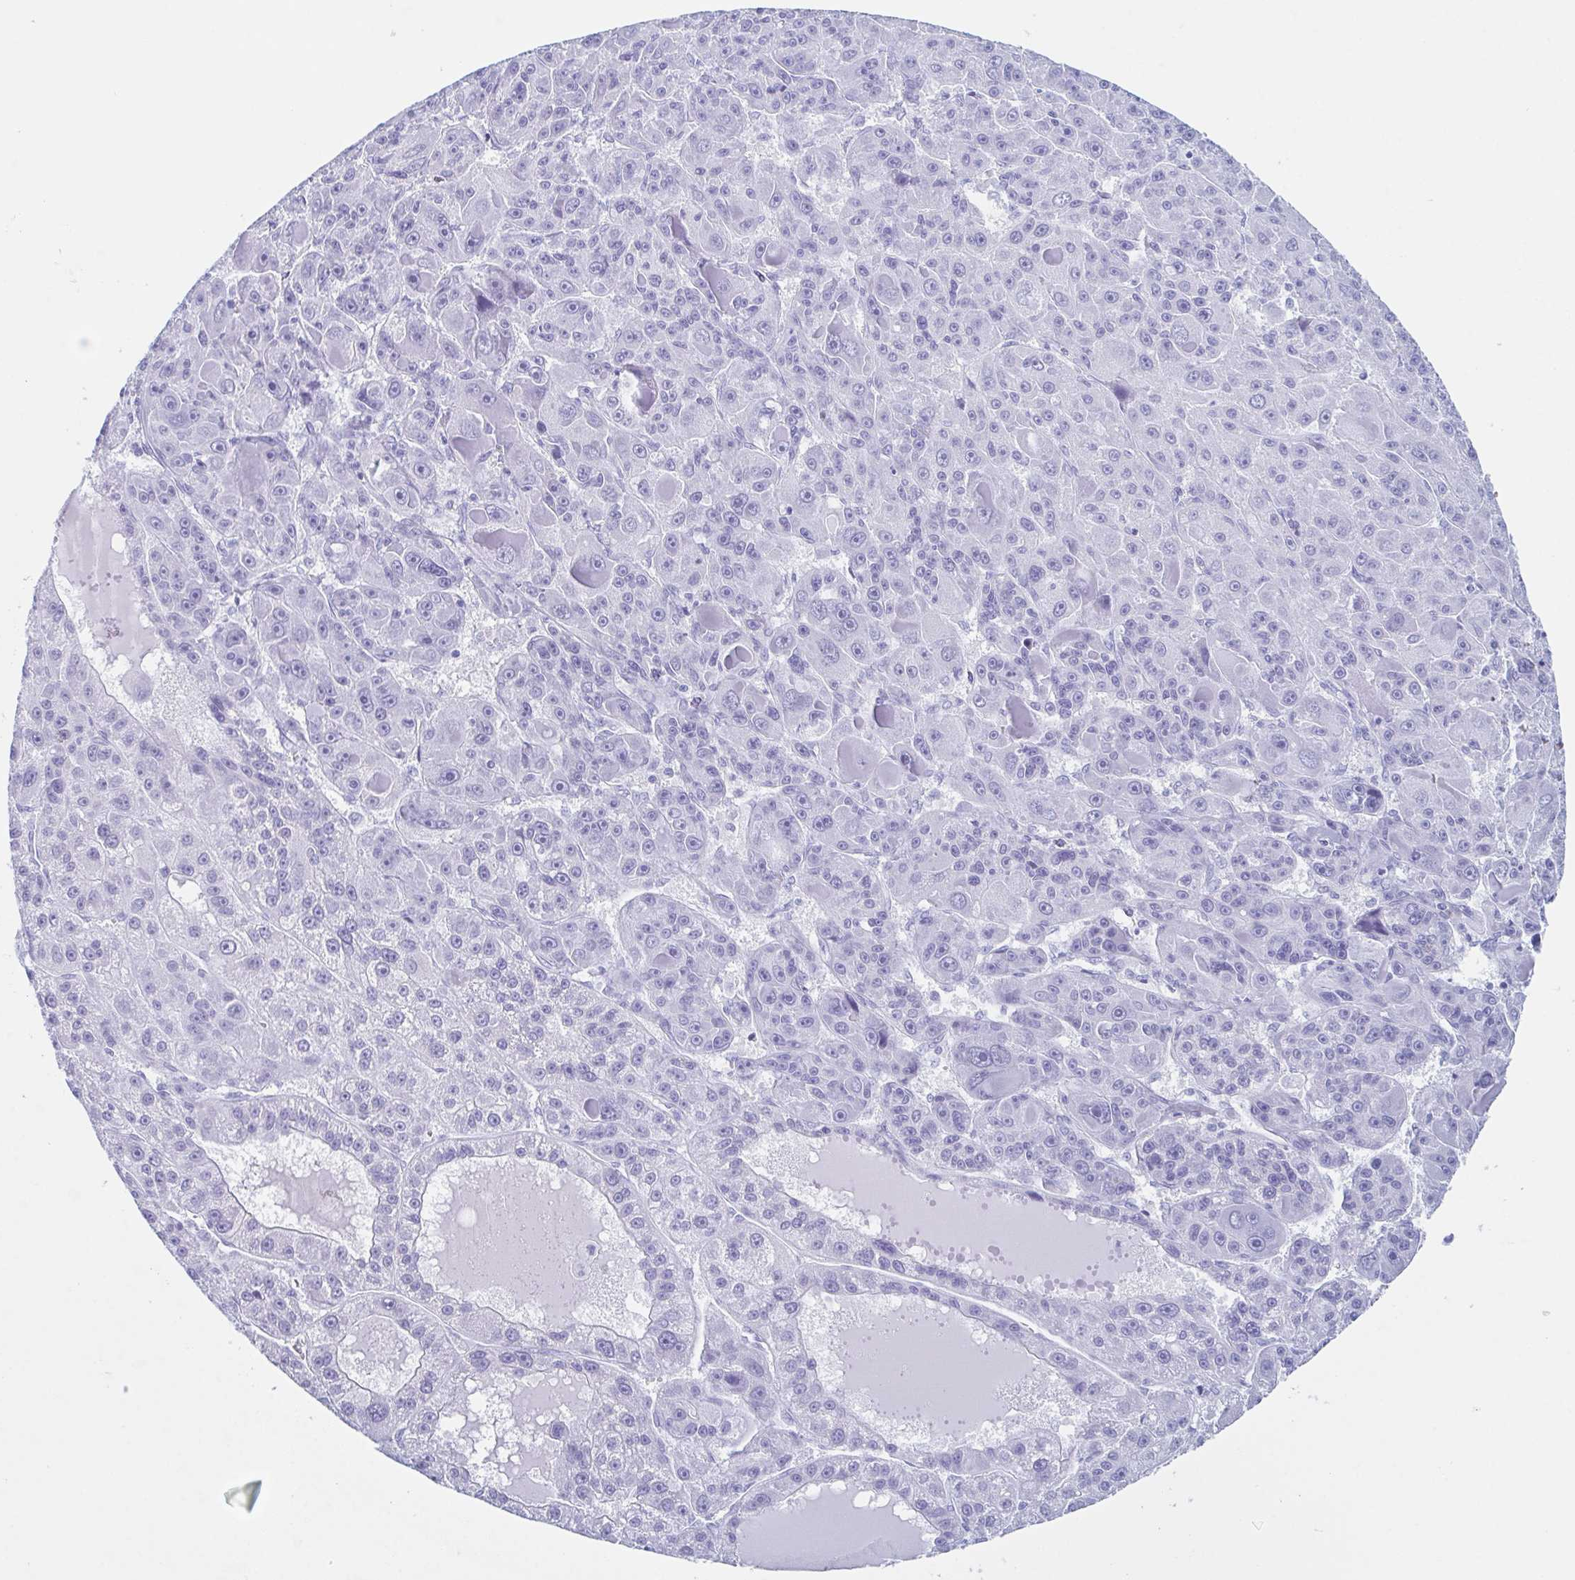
{"staining": {"intensity": "negative", "quantity": "none", "location": "none"}, "tissue": "liver cancer", "cell_type": "Tumor cells", "image_type": "cancer", "snomed": [{"axis": "morphology", "description": "Carcinoma, Hepatocellular, NOS"}, {"axis": "topography", "description": "Liver"}], "caption": "Liver cancer (hepatocellular carcinoma) was stained to show a protein in brown. There is no significant expression in tumor cells. (DAB immunohistochemistry (IHC) visualized using brightfield microscopy, high magnification).", "gene": "LYRM2", "patient": {"sex": "male", "age": 76}}